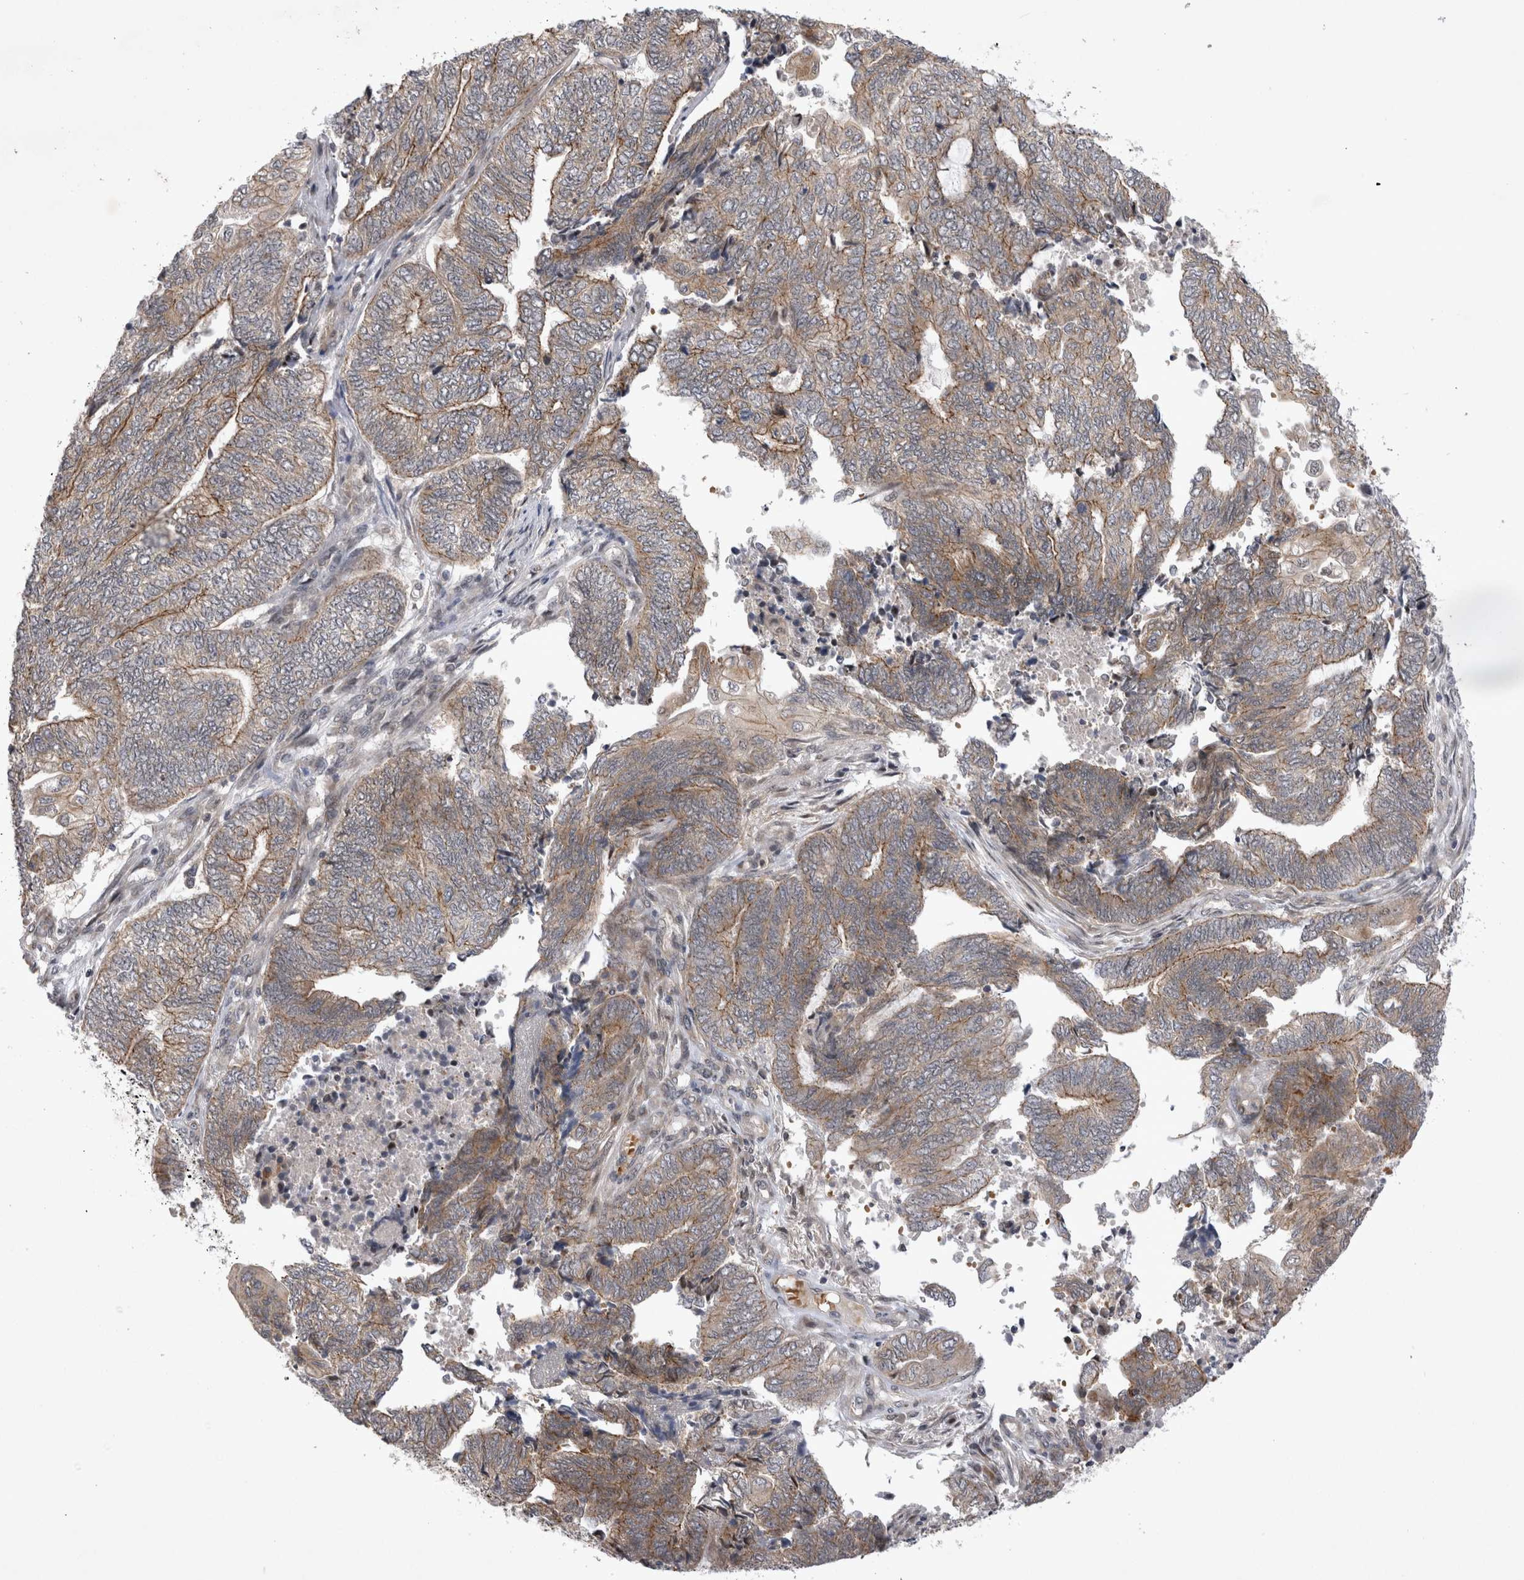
{"staining": {"intensity": "weak", "quantity": ">75%", "location": "cytoplasmic/membranous"}, "tissue": "endometrial cancer", "cell_type": "Tumor cells", "image_type": "cancer", "snomed": [{"axis": "morphology", "description": "Adenocarcinoma, NOS"}, {"axis": "topography", "description": "Uterus"}, {"axis": "topography", "description": "Endometrium"}], "caption": "Immunohistochemistry micrograph of endometrial cancer (adenocarcinoma) stained for a protein (brown), which displays low levels of weak cytoplasmic/membranous positivity in about >75% of tumor cells.", "gene": "NENF", "patient": {"sex": "female", "age": 70}}